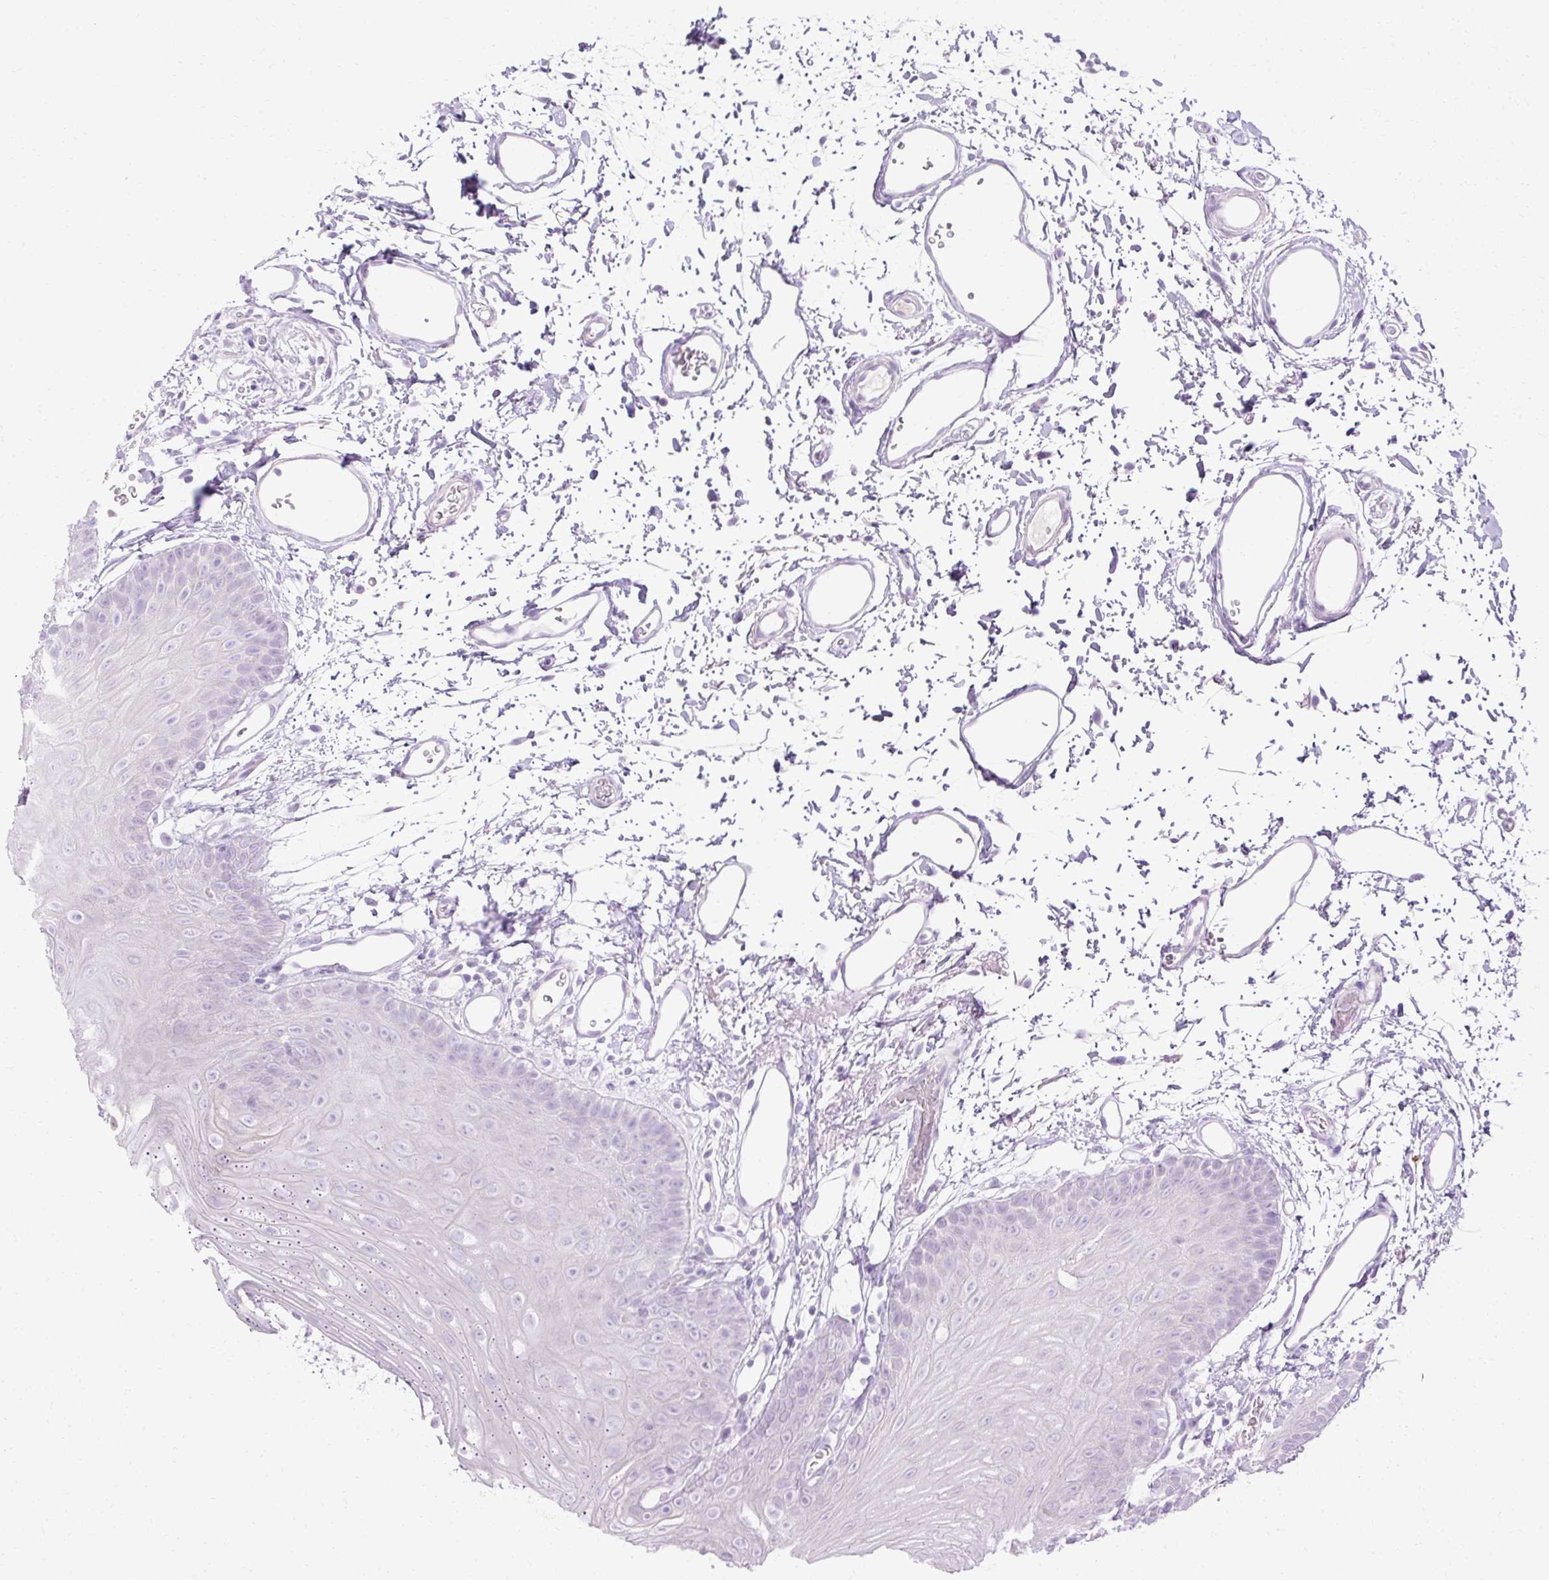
{"staining": {"intensity": "negative", "quantity": "none", "location": "none"}, "tissue": "oral mucosa", "cell_type": "Squamous epithelial cells", "image_type": "normal", "snomed": [{"axis": "morphology", "description": "Normal tissue, NOS"}, {"axis": "morphology", "description": "Squamous cell carcinoma, NOS"}, {"axis": "topography", "description": "Oral tissue"}, {"axis": "topography", "description": "Head-Neck"}], "caption": "An IHC micrograph of normal oral mucosa is shown. There is no staining in squamous epithelial cells of oral mucosa.", "gene": "HSD11B1", "patient": {"sex": "female", "age": 81}}